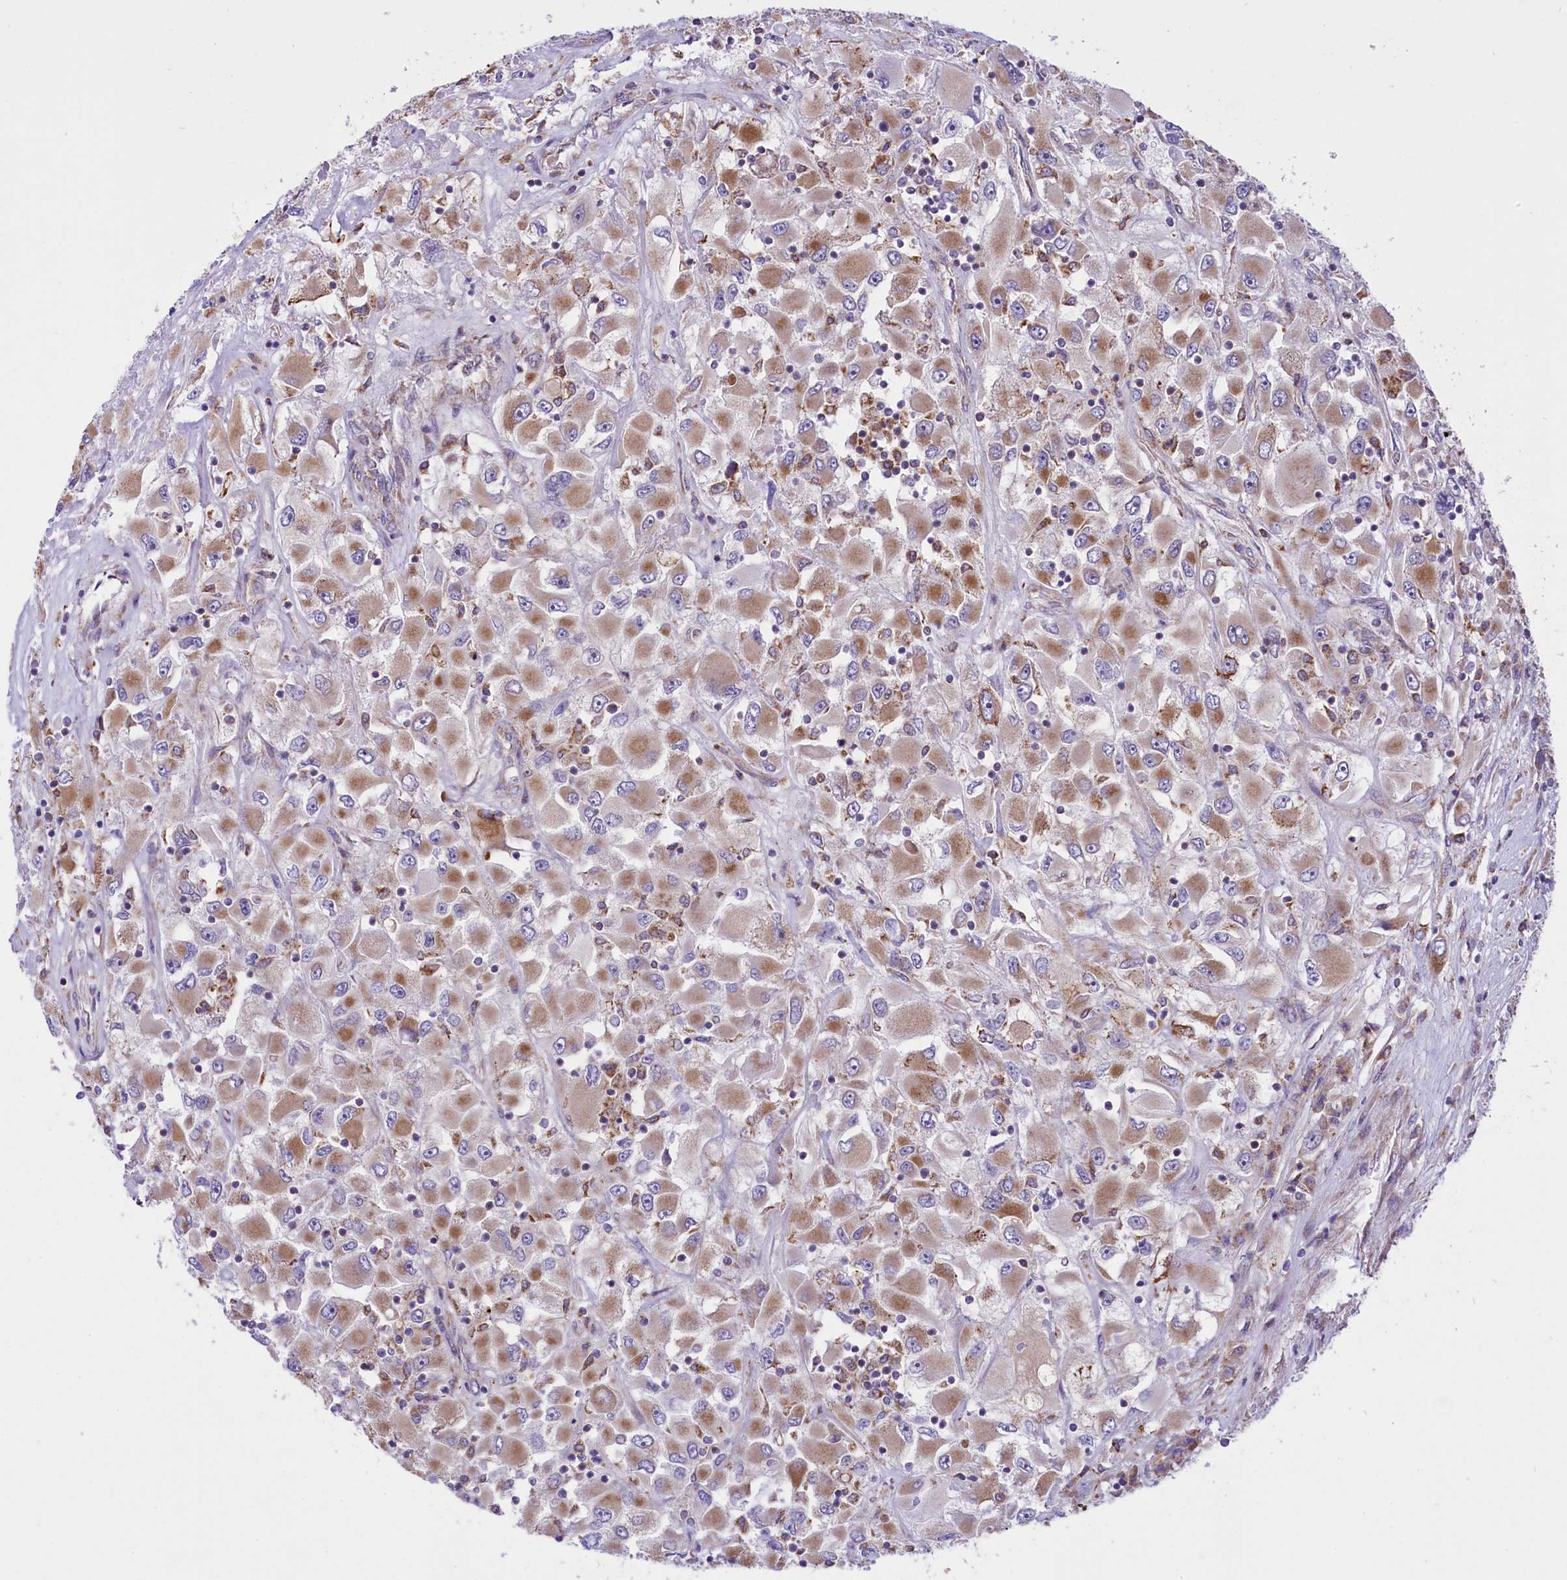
{"staining": {"intensity": "moderate", "quantity": ">75%", "location": "cytoplasmic/membranous"}, "tissue": "renal cancer", "cell_type": "Tumor cells", "image_type": "cancer", "snomed": [{"axis": "morphology", "description": "Adenocarcinoma, NOS"}, {"axis": "topography", "description": "Kidney"}], "caption": "This histopathology image displays immunohistochemistry staining of renal adenocarcinoma, with medium moderate cytoplasmic/membranous positivity in approximately >75% of tumor cells.", "gene": "PTPRU", "patient": {"sex": "female", "age": 52}}